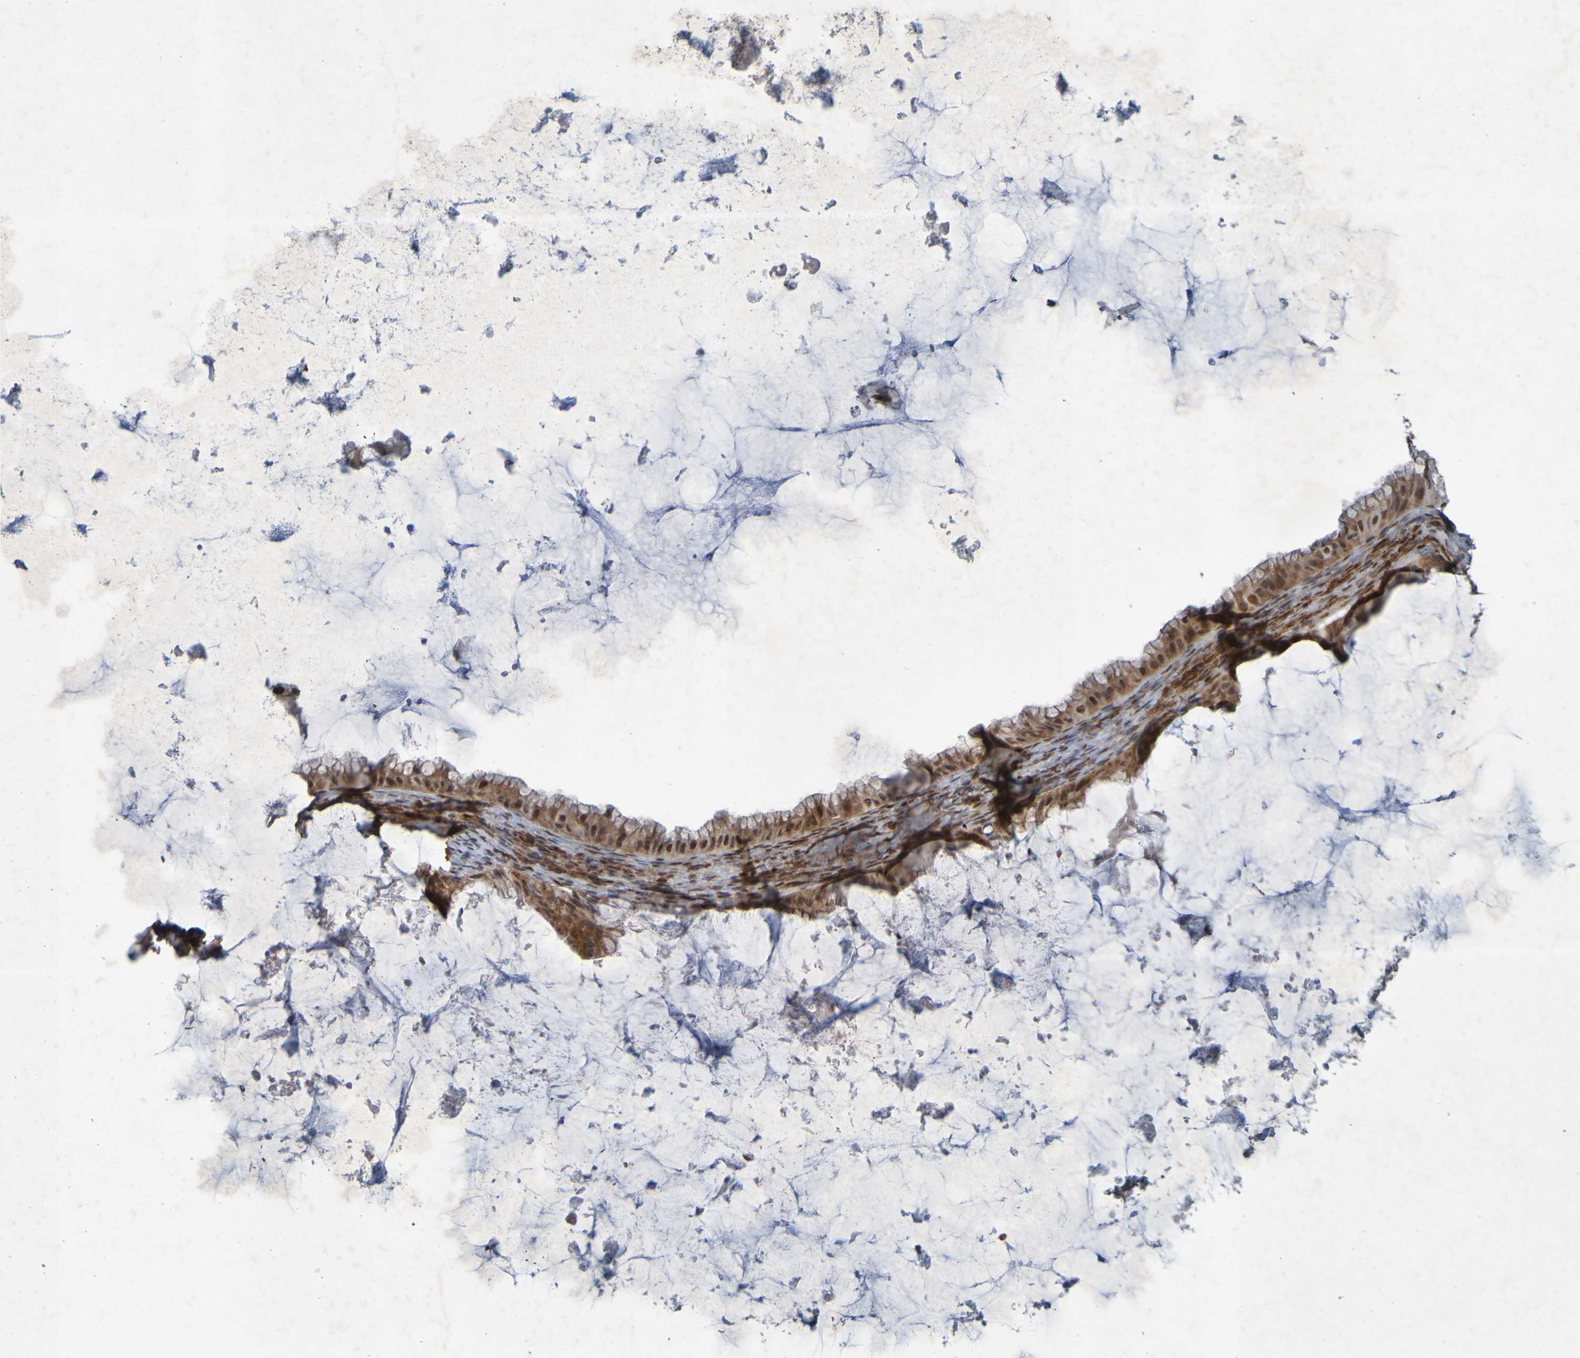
{"staining": {"intensity": "moderate", "quantity": ">75%", "location": "cytoplasmic/membranous,nuclear"}, "tissue": "ovarian cancer", "cell_type": "Tumor cells", "image_type": "cancer", "snomed": [{"axis": "morphology", "description": "Cystadenocarcinoma, mucinous, NOS"}, {"axis": "topography", "description": "Ovary"}], "caption": "Immunohistochemistry (IHC) histopathology image of ovarian cancer (mucinous cystadenocarcinoma) stained for a protein (brown), which shows medium levels of moderate cytoplasmic/membranous and nuclear expression in approximately >75% of tumor cells.", "gene": "MCPH1", "patient": {"sex": "female", "age": 61}}